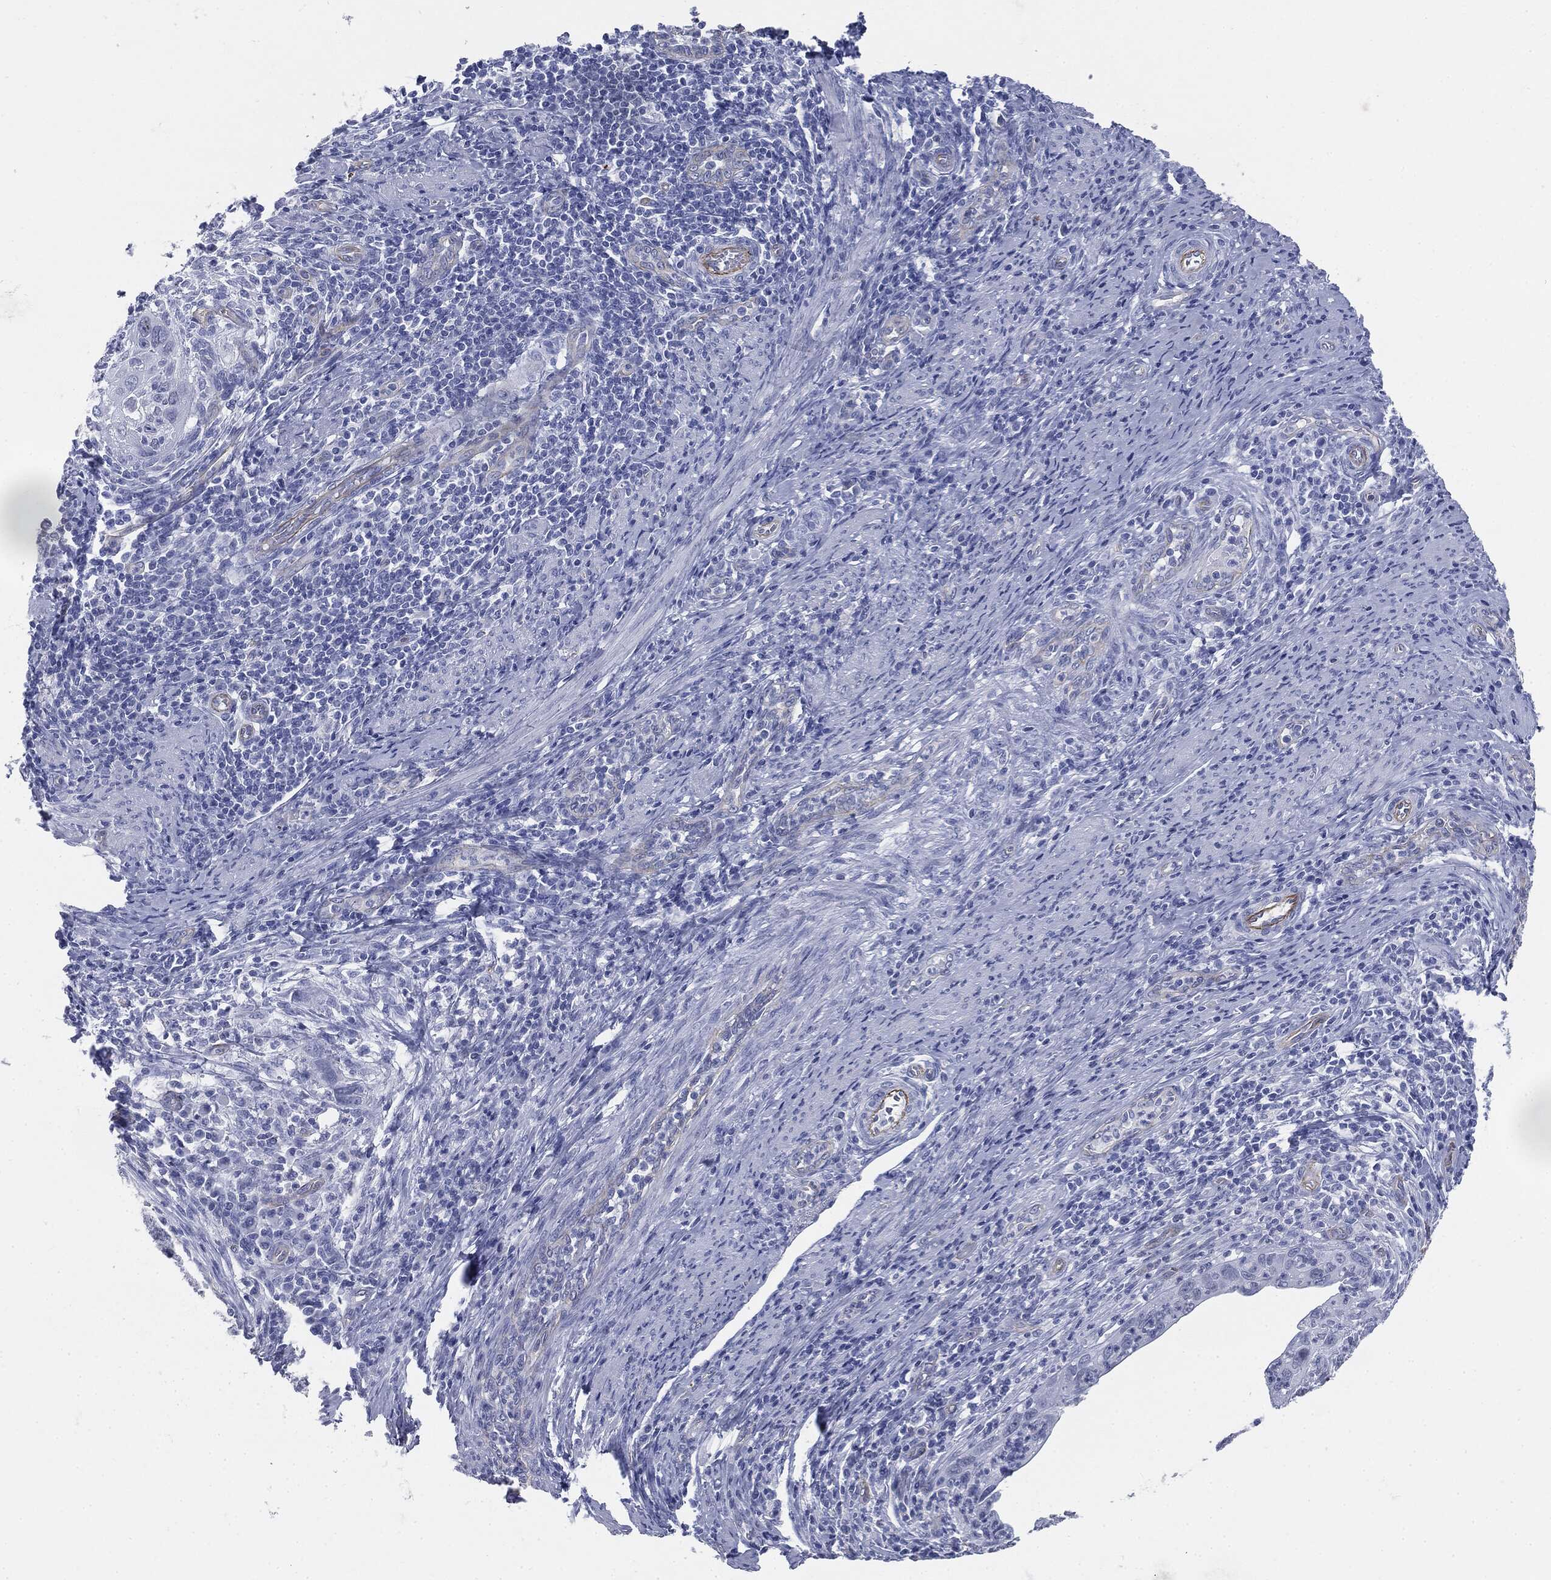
{"staining": {"intensity": "negative", "quantity": "none", "location": "none"}, "tissue": "cervical cancer", "cell_type": "Tumor cells", "image_type": "cancer", "snomed": [{"axis": "morphology", "description": "Squamous cell carcinoma, NOS"}, {"axis": "topography", "description": "Cervix"}], "caption": "Immunohistochemistry (IHC) of human cervical cancer demonstrates no positivity in tumor cells.", "gene": "MUC5AC", "patient": {"sex": "female", "age": 26}}